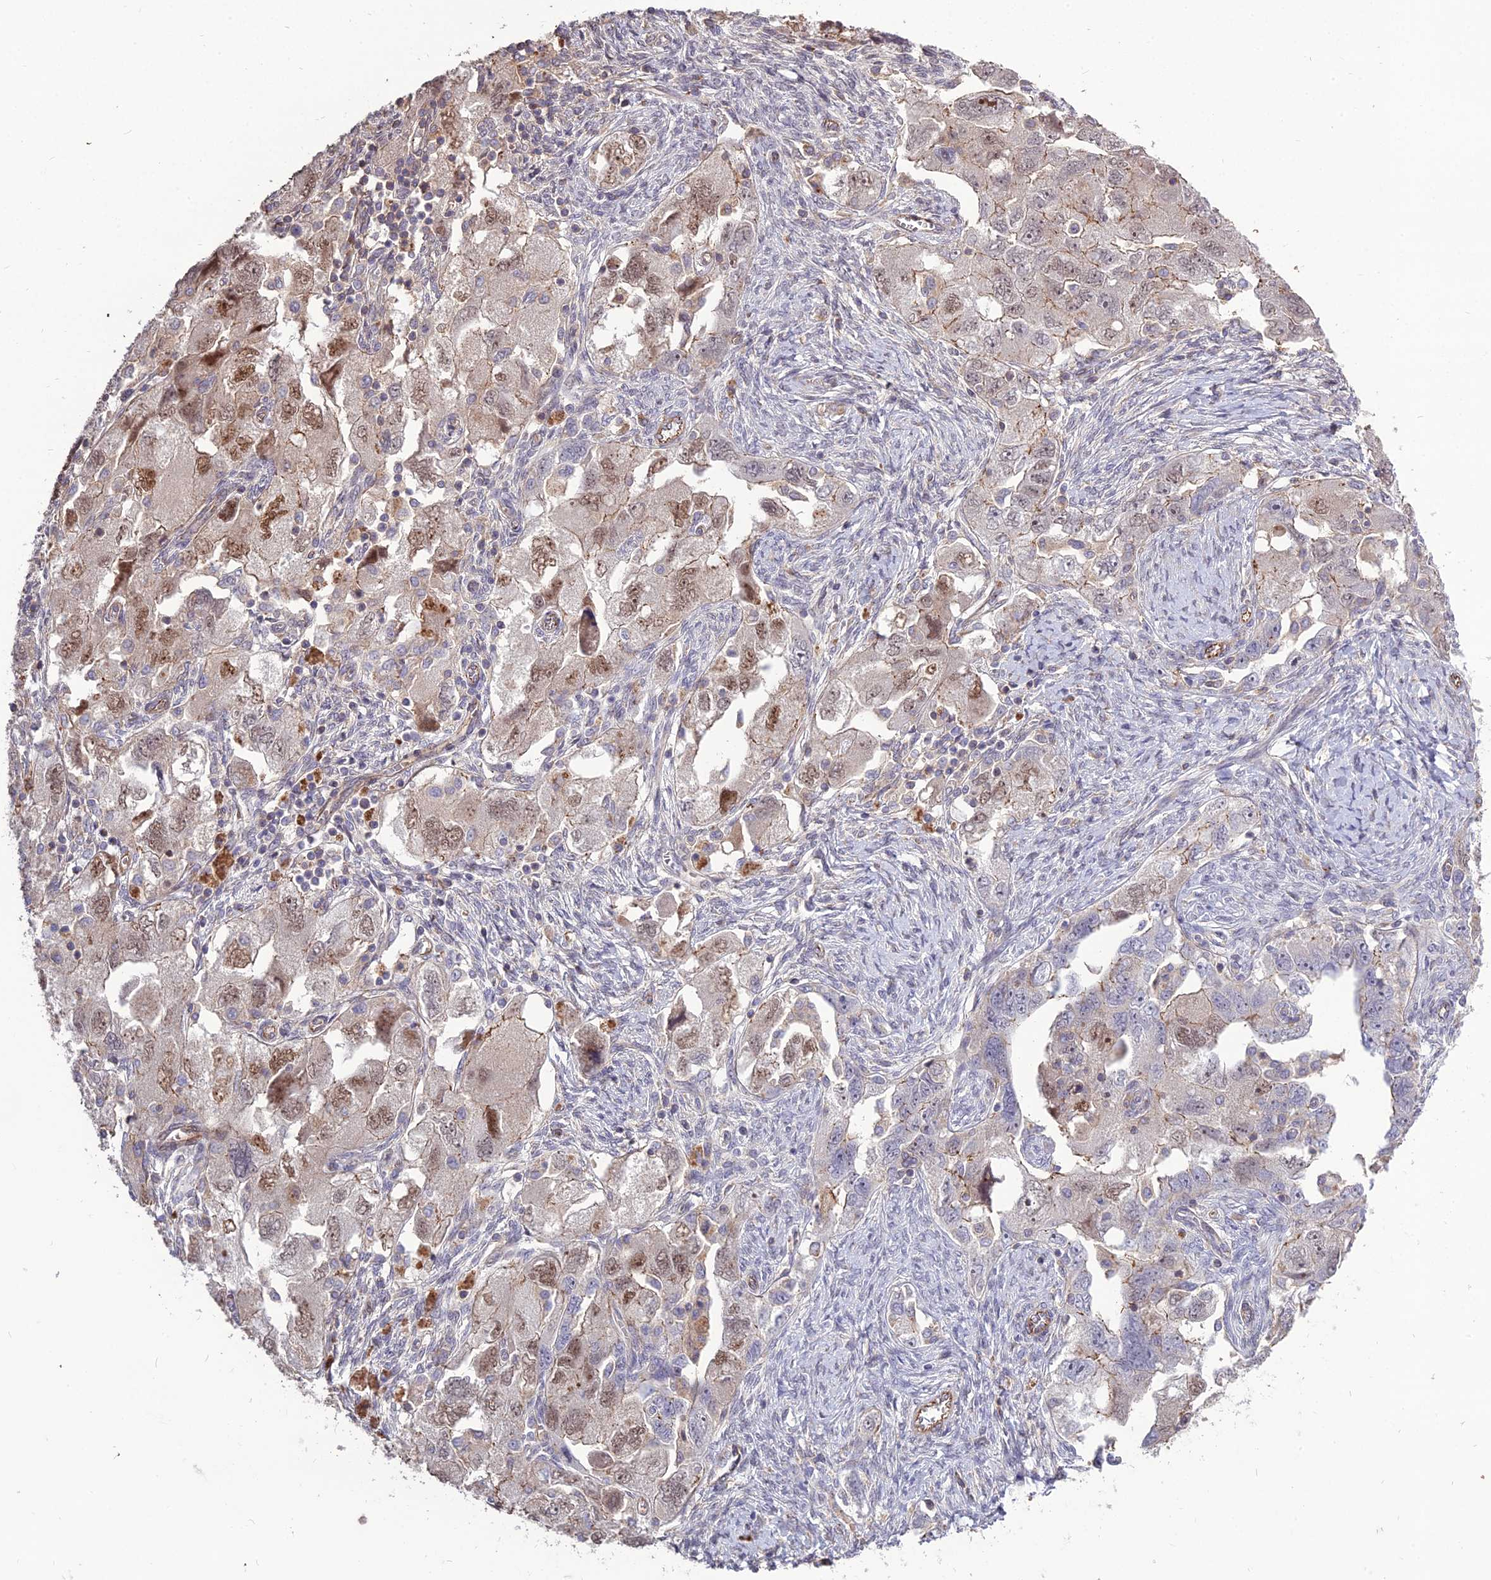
{"staining": {"intensity": "moderate", "quantity": ">75%", "location": "nuclear"}, "tissue": "ovarian cancer", "cell_type": "Tumor cells", "image_type": "cancer", "snomed": [{"axis": "morphology", "description": "Carcinoma, NOS"}, {"axis": "morphology", "description": "Cystadenocarcinoma, serous, NOS"}, {"axis": "topography", "description": "Ovary"}], "caption": "Immunohistochemical staining of ovarian carcinoma demonstrates moderate nuclear protein staining in about >75% of tumor cells. Nuclei are stained in blue.", "gene": "TSPYL2", "patient": {"sex": "female", "age": 69}}